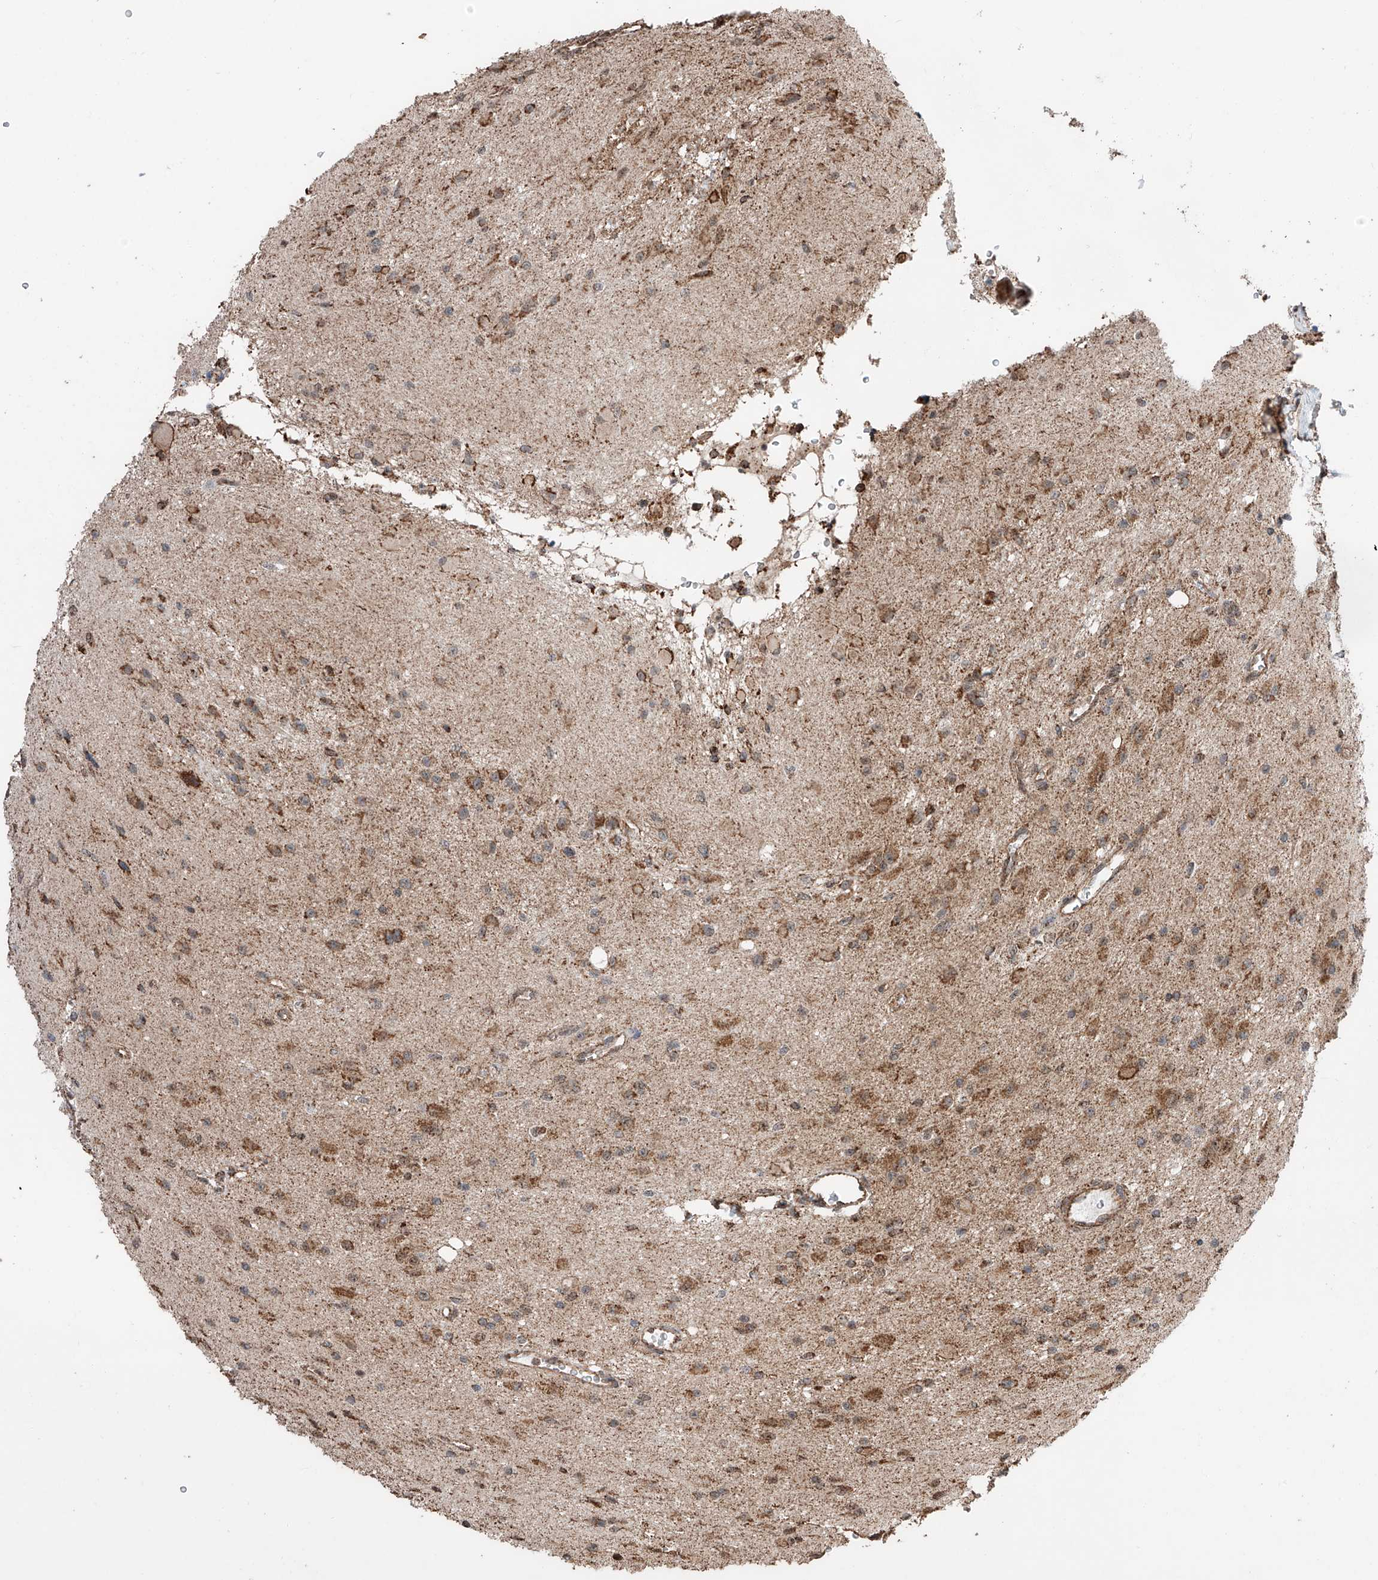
{"staining": {"intensity": "moderate", "quantity": ">75%", "location": "cytoplasmic/membranous"}, "tissue": "glioma", "cell_type": "Tumor cells", "image_type": "cancer", "snomed": [{"axis": "morphology", "description": "Glioma, malignant, High grade"}, {"axis": "topography", "description": "Brain"}], "caption": "Protein staining shows moderate cytoplasmic/membranous staining in approximately >75% of tumor cells in glioma. Immunohistochemistry (ihc) stains the protein of interest in brown and the nuclei are stained blue.", "gene": "ZNF445", "patient": {"sex": "male", "age": 34}}